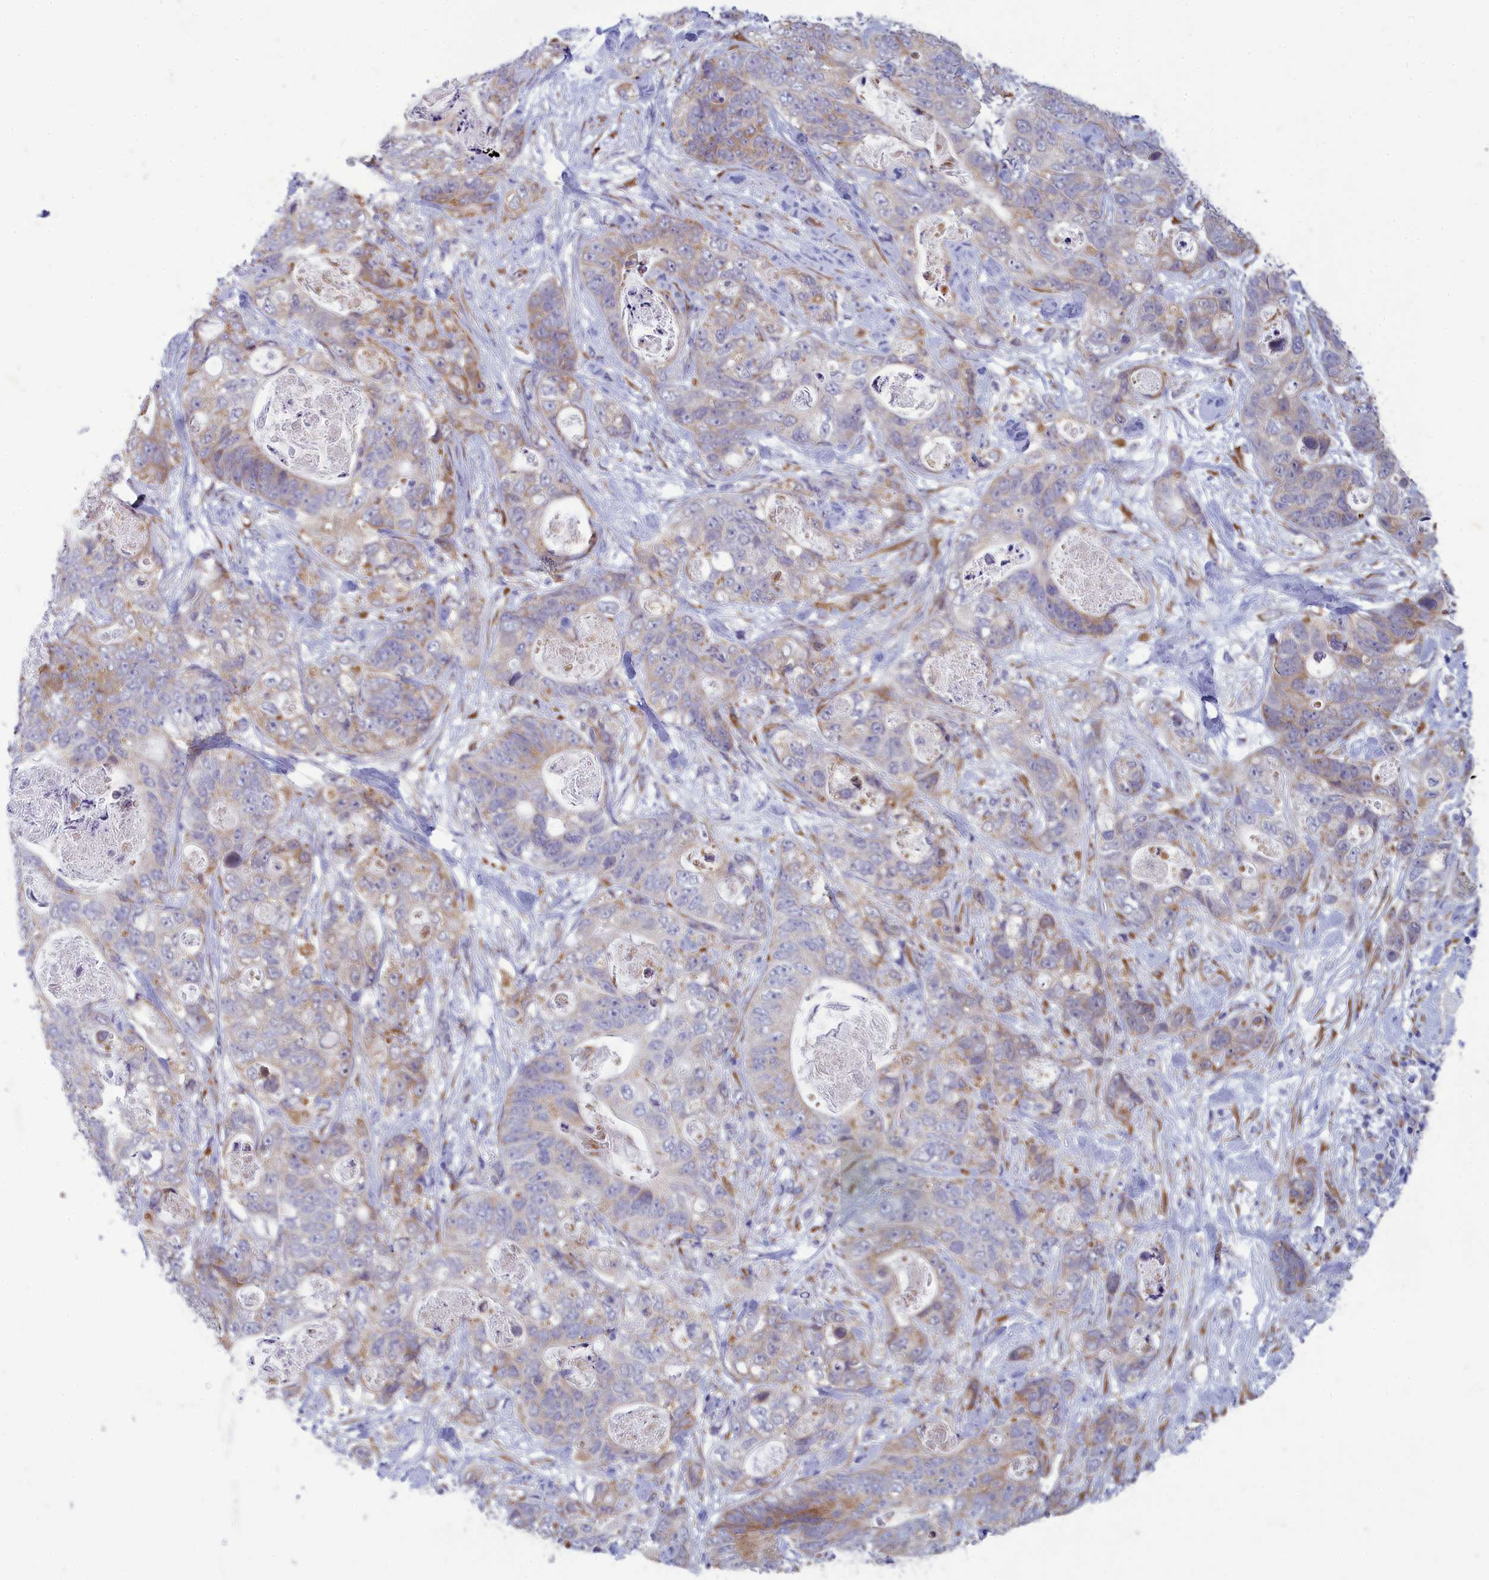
{"staining": {"intensity": "weak", "quantity": "25%-75%", "location": "cytoplasmic/membranous"}, "tissue": "stomach cancer", "cell_type": "Tumor cells", "image_type": "cancer", "snomed": [{"axis": "morphology", "description": "Normal tissue, NOS"}, {"axis": "morphology", "description": "Adenocarcinoma, NOS"}, {"axis": "topography", "description": "Stomach"}], "caption": "Weak cytoplasmic/membranous positivity is identified in approximately 25%-75% of tumor cells in adenocarcinoma (stomach). (IHC, brightfield microscopy, high magnification).", "gene": "CENATAC", "patient": {"sex": "female", "age": 89}}